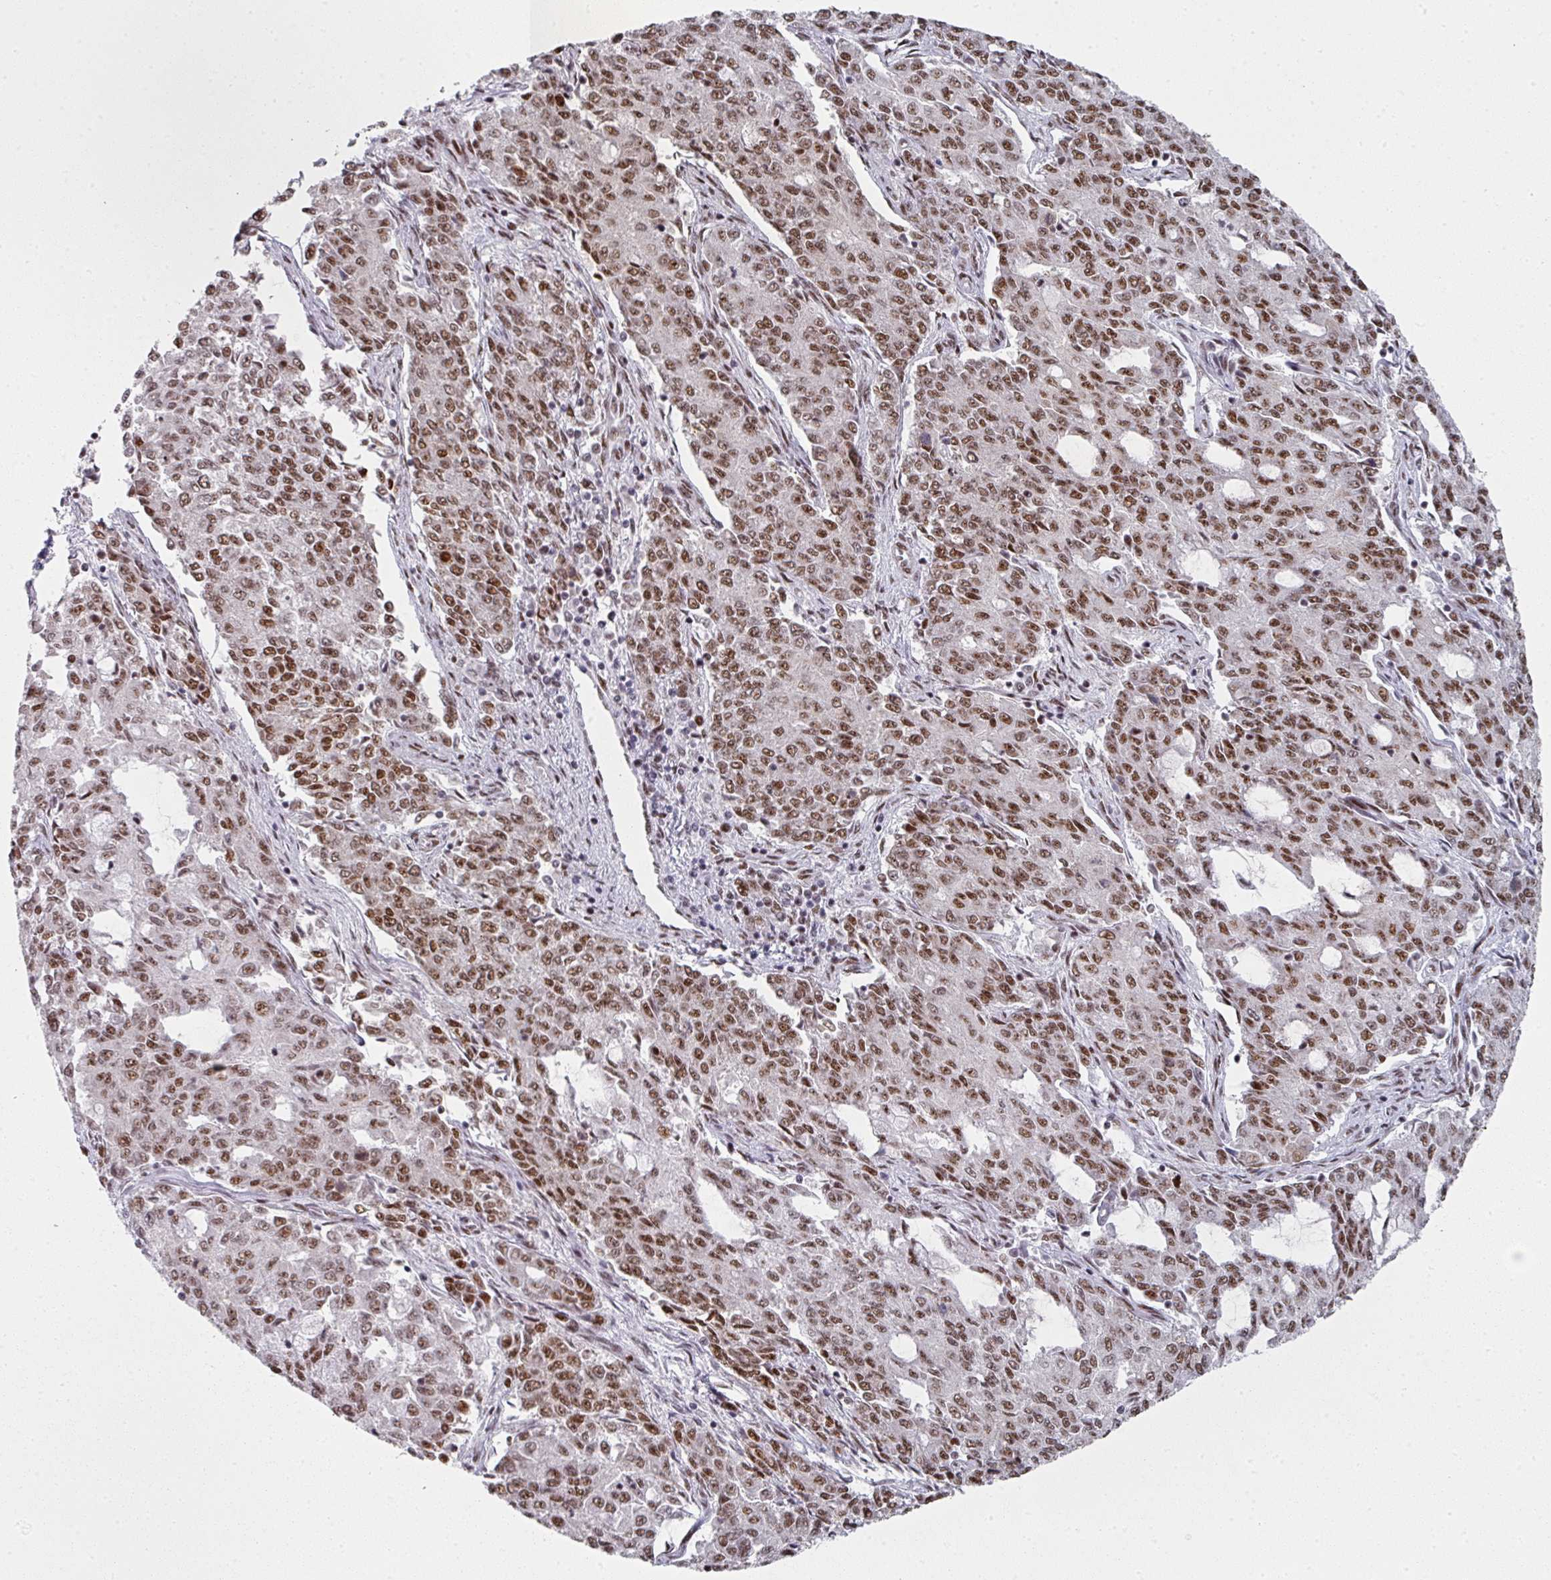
{"staining": {"intensity": "moderate", "quantity": ">75%", "location": "nuclear"}, "tissue": "endometrial cancer", "cell_type": "Tumor cells", "image_type": "cancer", "snomed": [{"axis": "morphology", "description": "Adenocarcinoma, NOS"}, {"axis": "topography", "description": "Endometrium"}], "caption": "Protein analysis of endometrial cancer tissue demonstrates moderate nuclear staining in approximately >75% of tumor cells.", "gene": "SF3B5", "patient": {"sex": "female", "age": 50}}